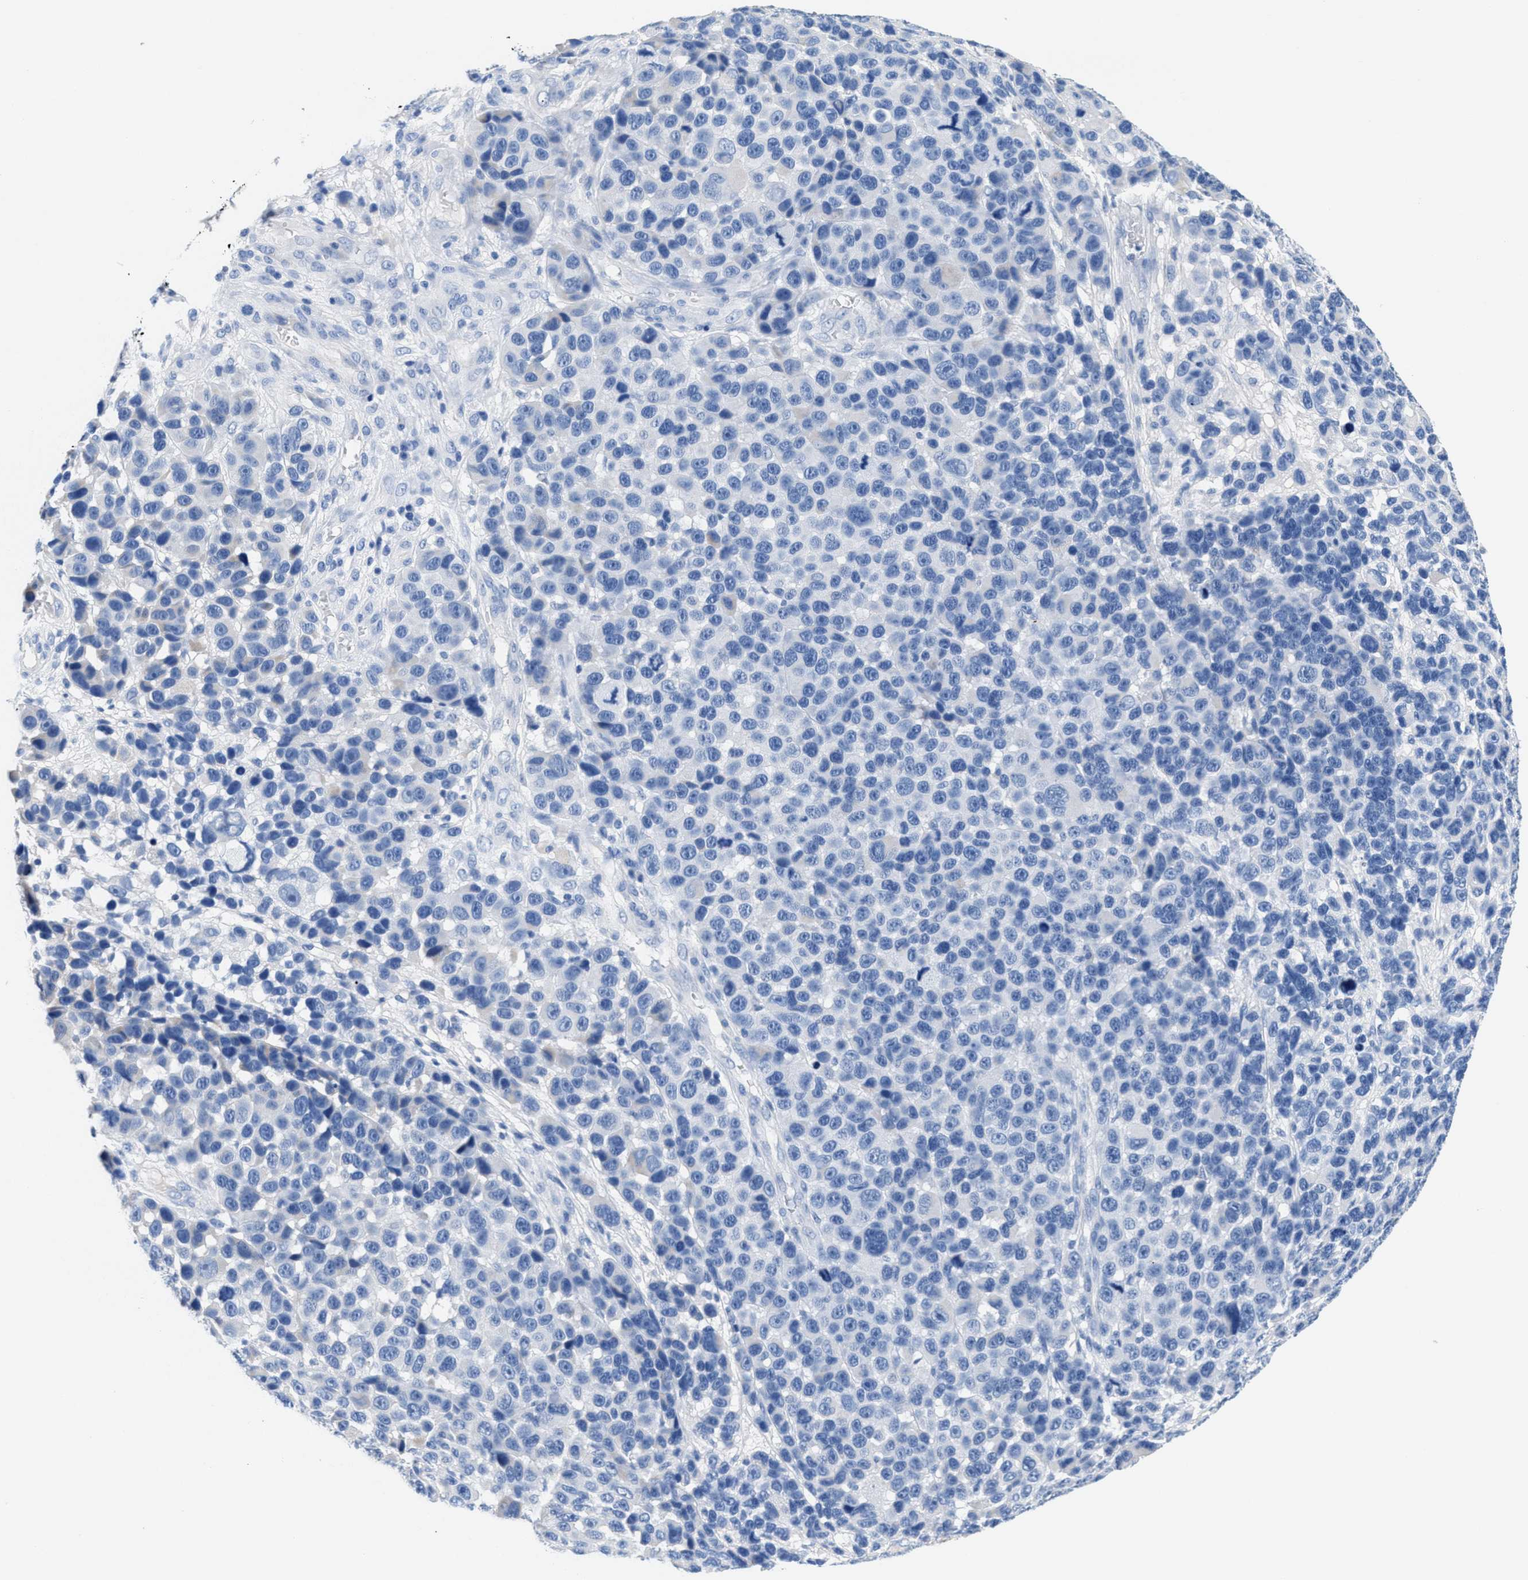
{"staining": {"intensity": "negative", "quantity": "none", "location": "none"}, "tissue": "melanoma", "cell_type": "Tumor cells", "image_type": "cancer", "snomed": [{"axis": "morphology", "description": "Malignant melanoma, NOS"}, {"axis": "topography", "description": "Skin"}], "caption": "The histopathology image demonstrates no staining of tumor cells in melanoma.", "gene": "SLFN13", "patient": {"sex": "male", "age": 53}}